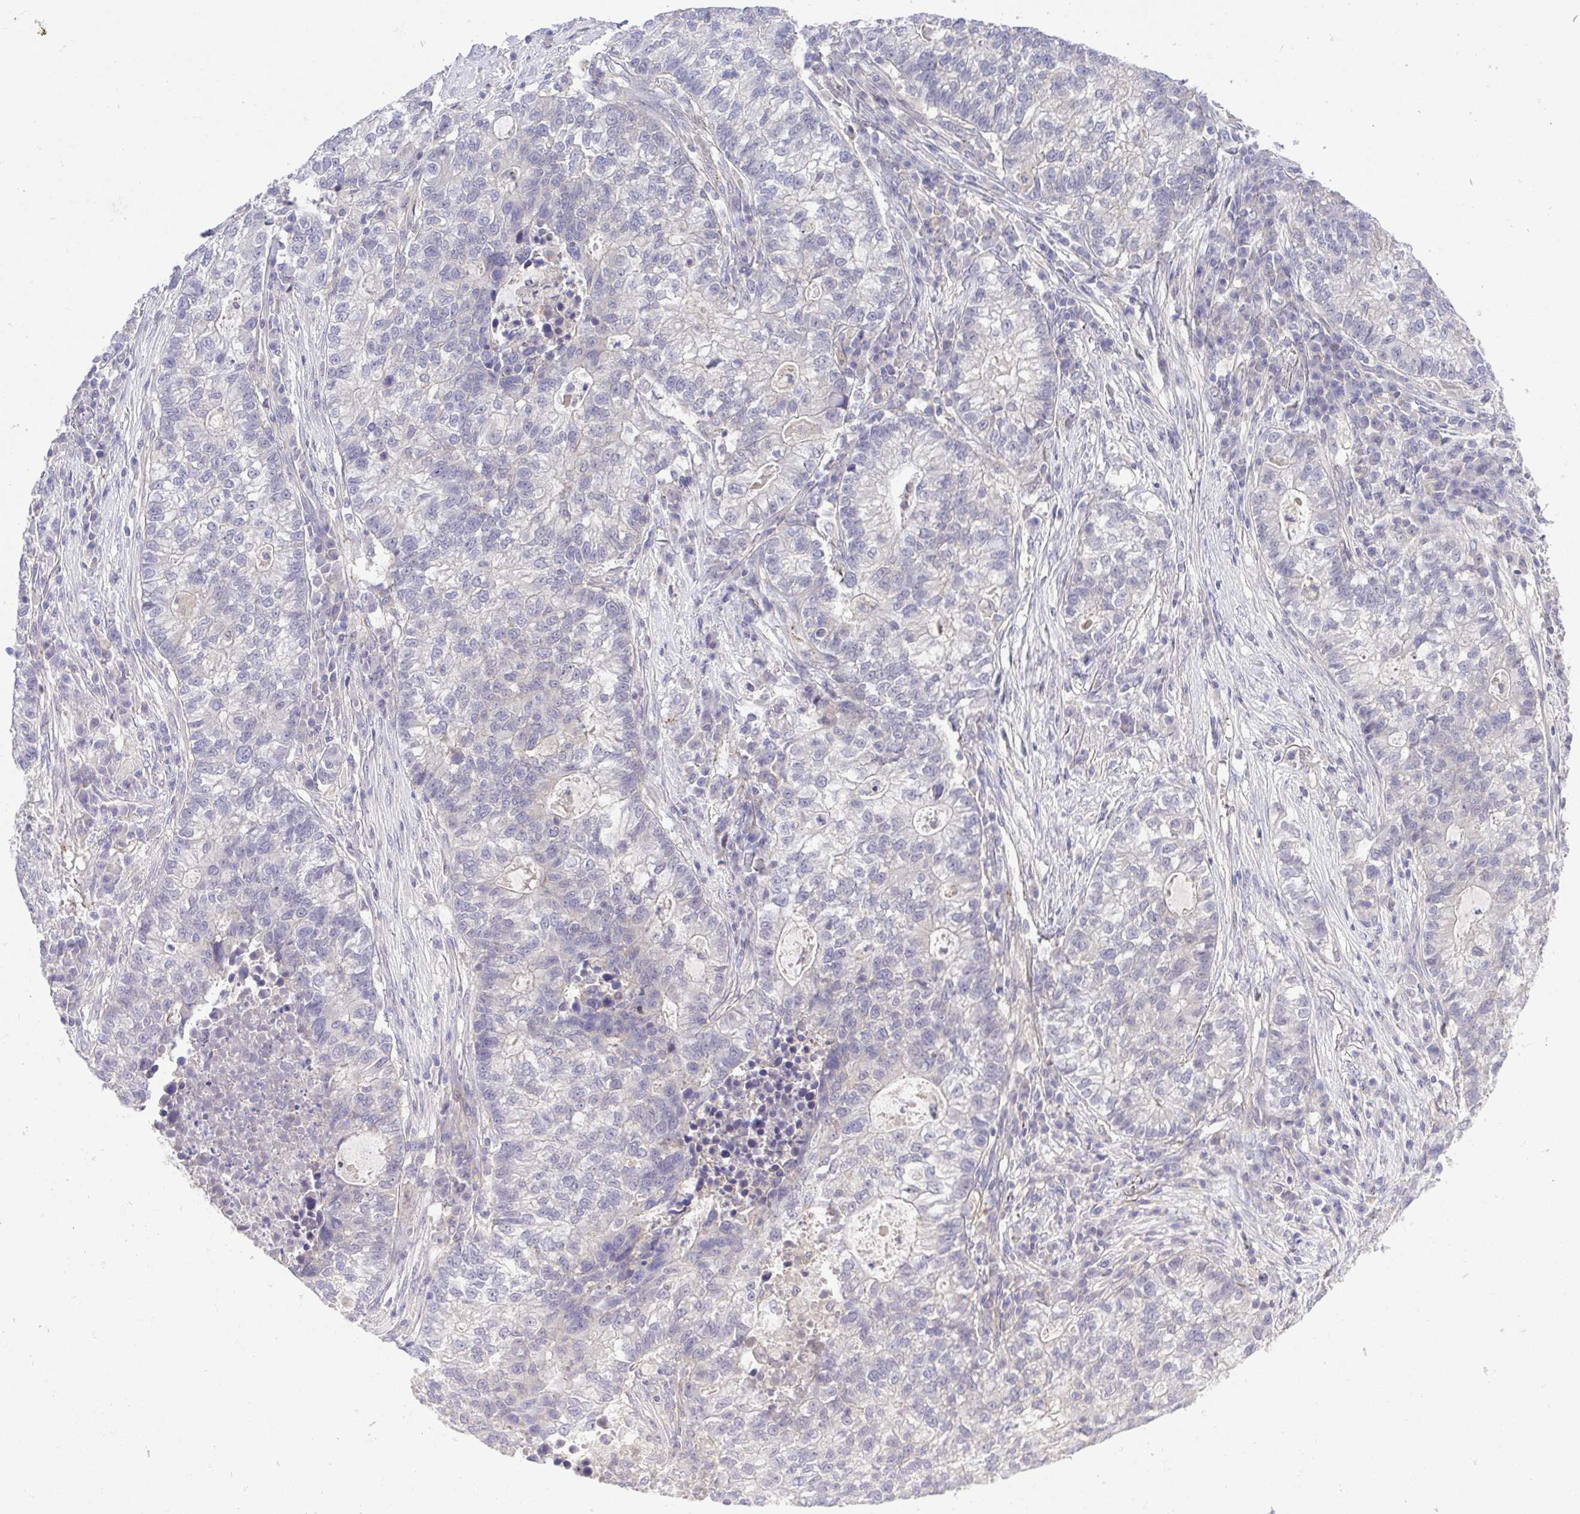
{"staining": {"intensity": "negative", "quantity": "none", "location": "none"}, "tissue": "lung cancer", "cell_type": "Tumor cells", "image_type": "cancer", "snomed": [{"axis": "morphology", "description": "Adenocarcinoma, NOS"}, {"axis": "topography", "description": "Lung"}], "caption": "An image of lung cancer stained for a protein exhibits no brown staining in tumor cells. (DAB IHC, high magnification).", "gene": "PRR14L", "patient": {"sex": "male", "age": 57}}